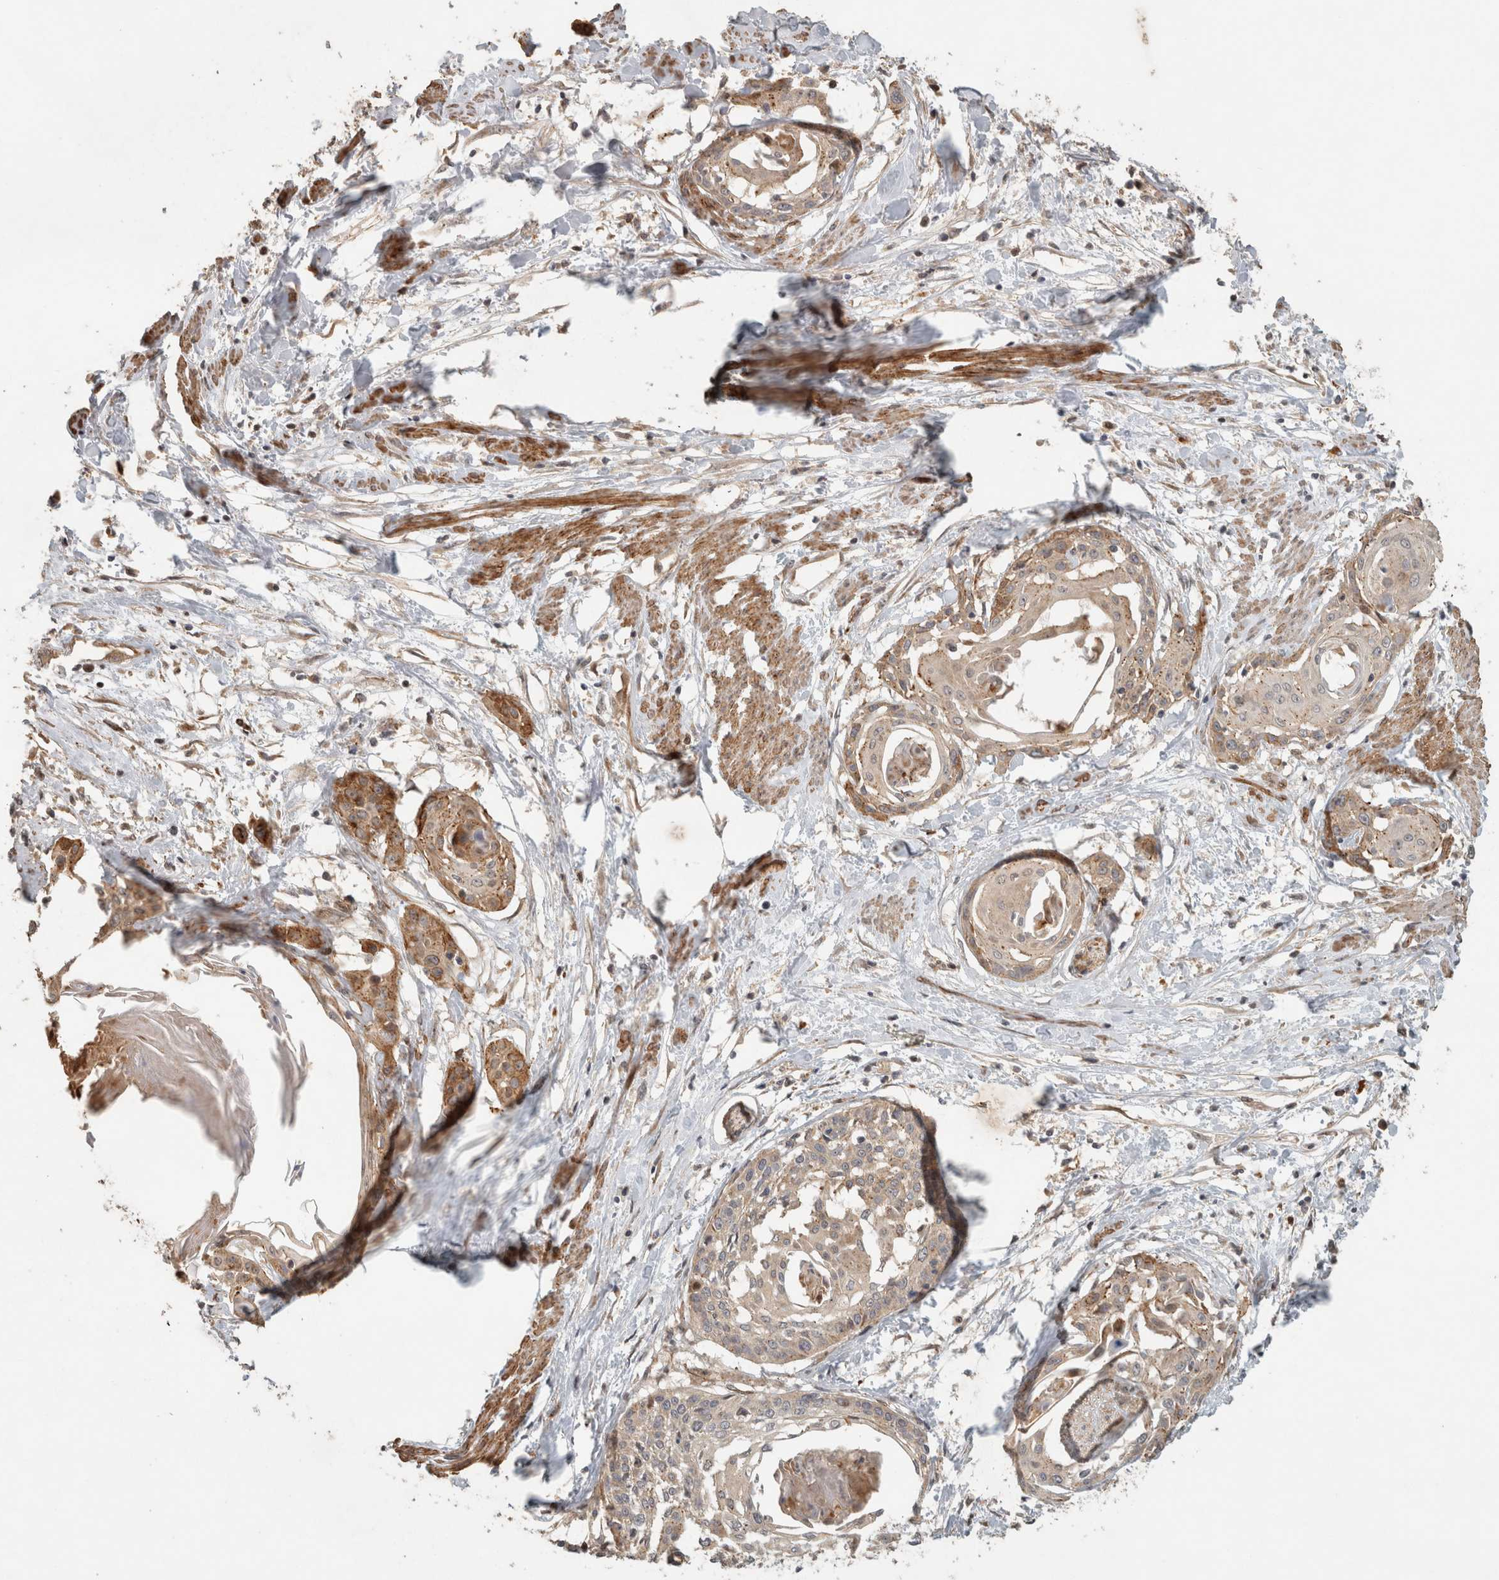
{"staining": {"intensity": "weak", "quantity": ">75%", "location": "cytoplasmic/membranous"}, "tissue": "cervical cancer", "cell_type": "Tumor cells", "image_type": "cancer", "snomed": [{"axis": "morphology", "description": "Squamous cell carcinoma, NOS"}, {"axis": "topography", "description": "Cervix"}], "caption": "IHC staining of squamous cell carcinoma (cervical), which exhibits low levels of weak cytoplasmic/membranous expression in about >75% of tumor cells indicating weak cytoplasmic/membranous protein expression. The staining was performed using DAB (brown) for protein detection and nuclei were counterstained in hematoxylin (blue).", "gene": "SIPA1L2", "patient": {"sex": "female", "age": 57}}